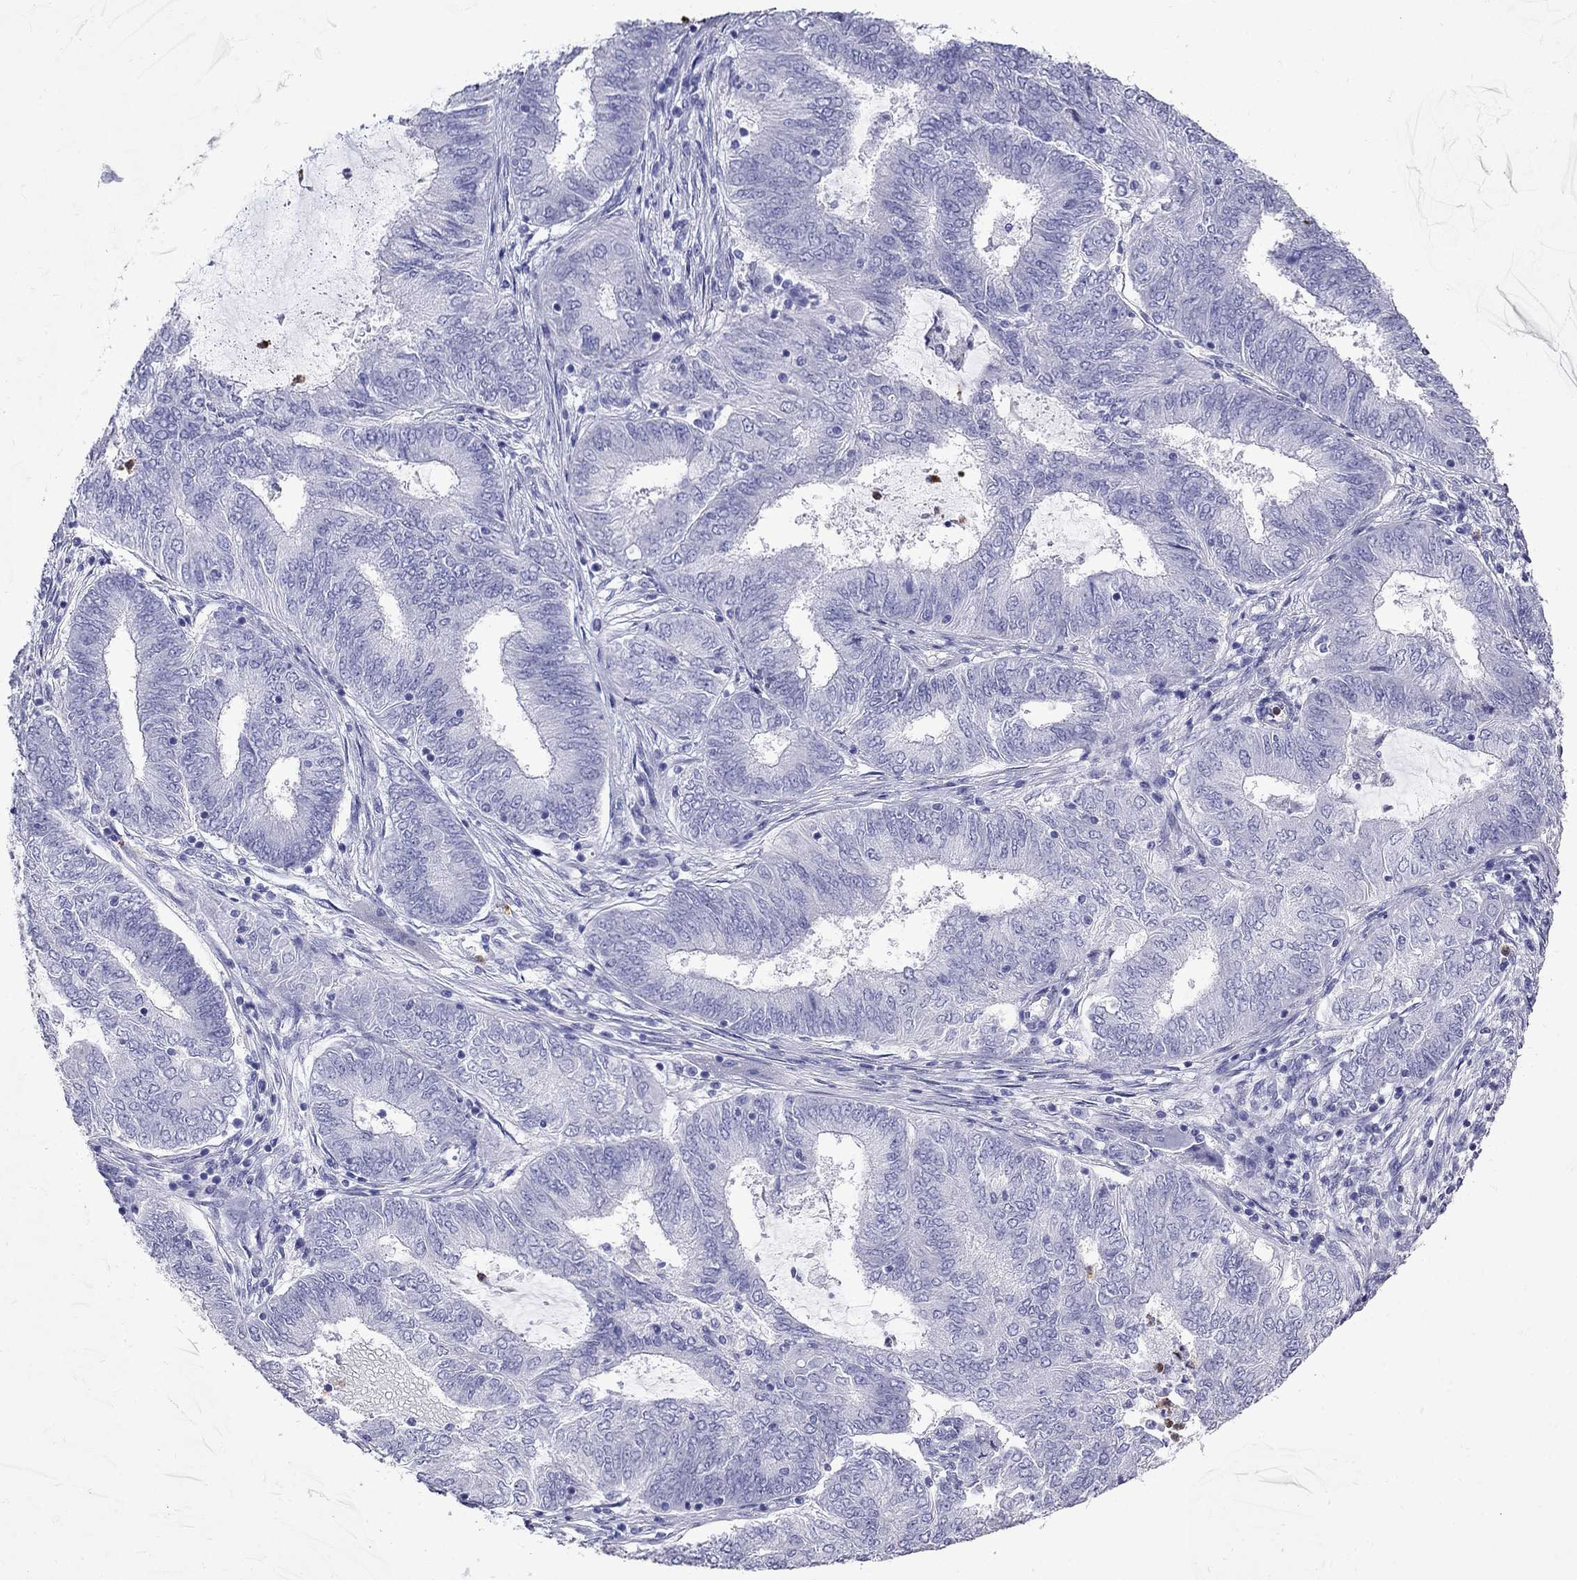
{"staining": {"intensity": "negative", "quantity": "none", "location": "none"}, "tissue": "endometrial cancer", "cell_type": "Tumor cells", "image_type": "cancer", "snomed": [{"axis": "morphology", "description": "Adenocarcinoma, NOS"}, {"axis": "topography", "description": "Endometrium"}], "caption": "This photomicrograph is of endometrial cancer stained with IHC to label a protein in brown with the nuclei are counter-stained blue. There is no positivity in tumor cells.", "gene": "PPP1R36", "patient": {"sex": "female", "age": 62}}